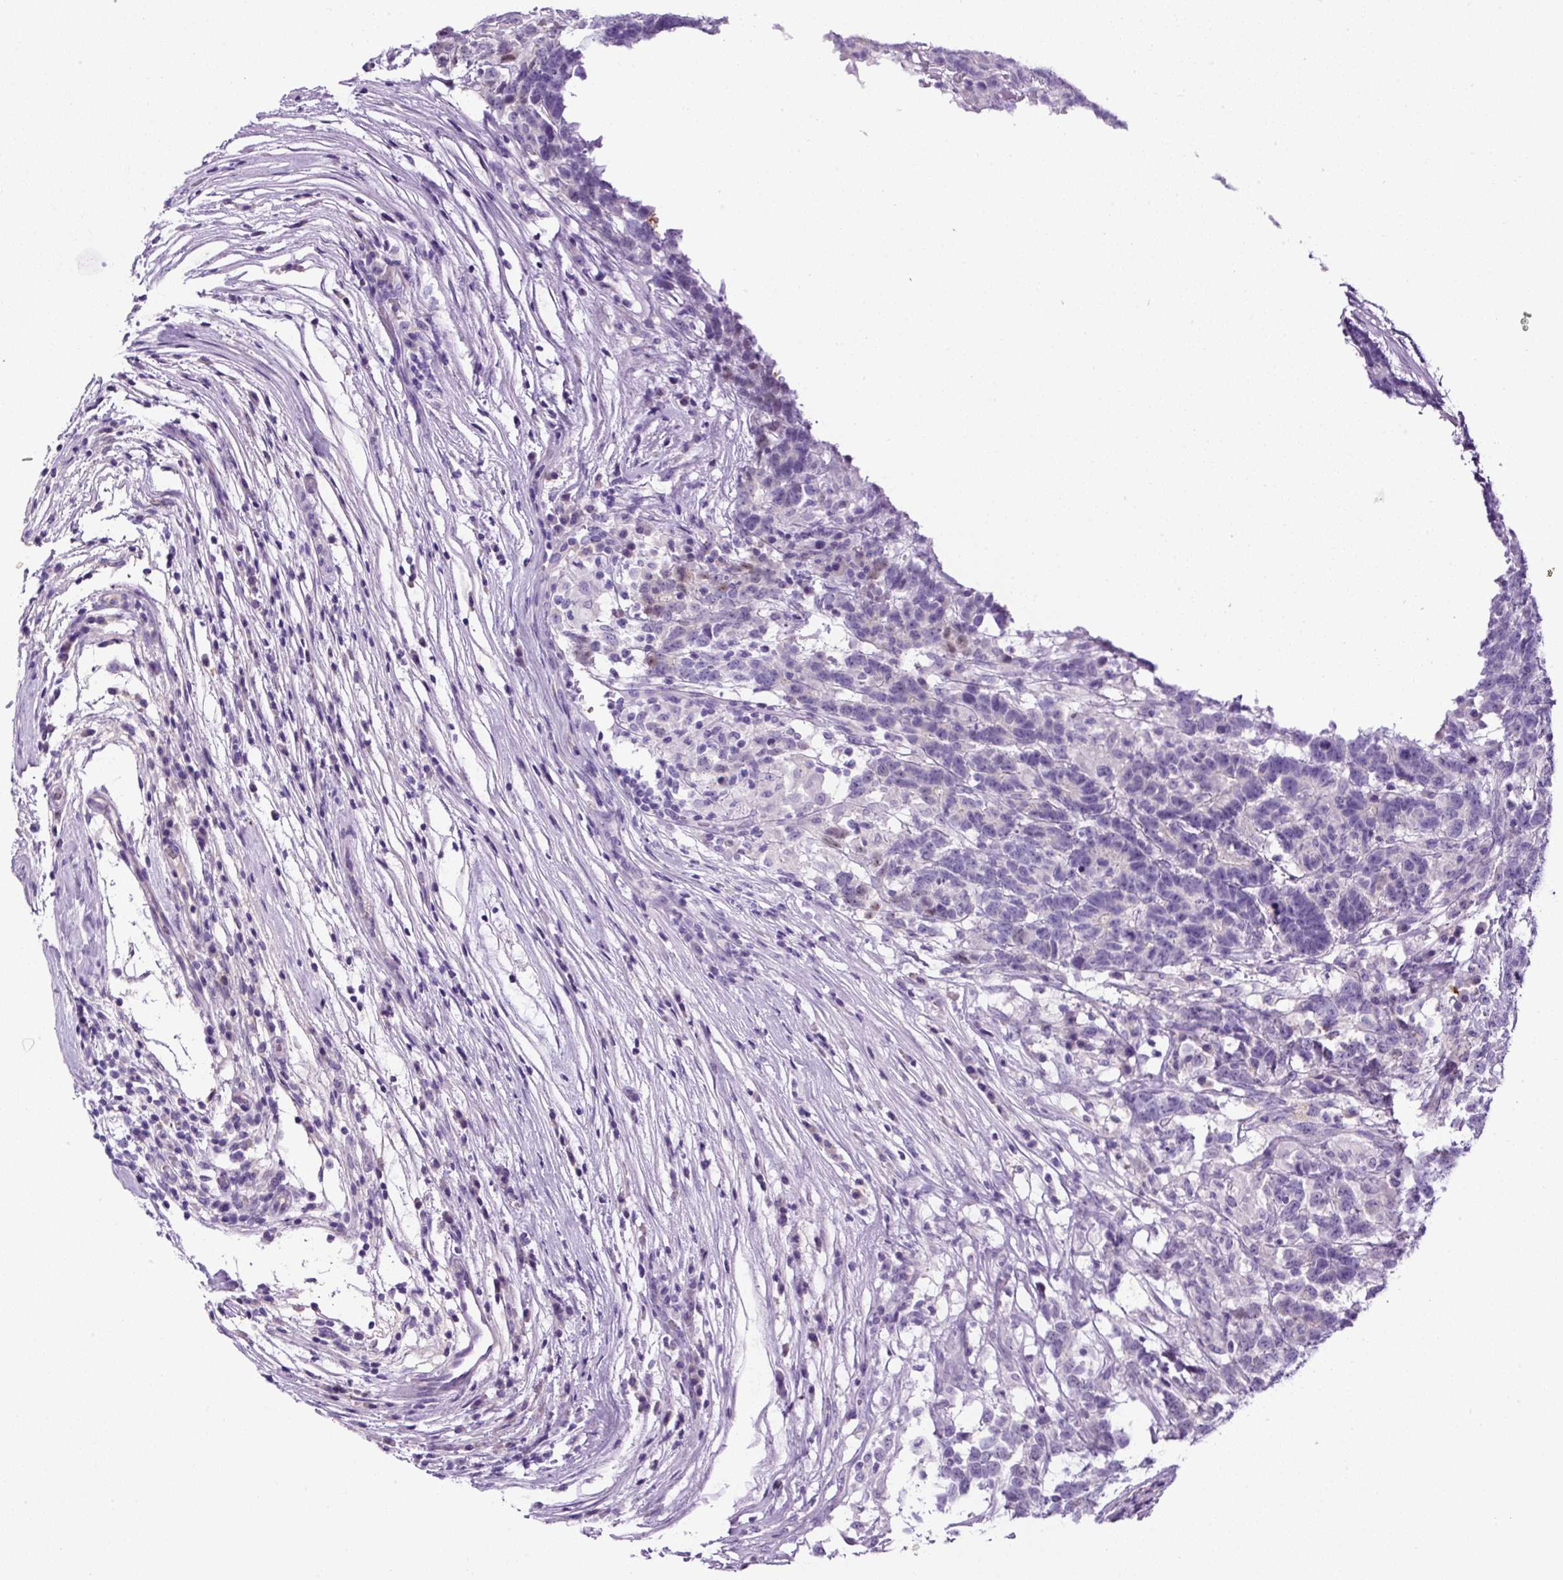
{"staining": {"intensity": "negative", "quantity": "none", "location": "none"}, "tissue": "testis cancer", "cell_type": "Tumor cells", "image_type": "cancer", "snomed": [{"axis": "morphology", "description": "Carcinoma, Embryonal, NOS"}, {"axis": "topography", "description": "Testis"}], "caption": "Immunohistochemical staining of human testis cancer reveals no significant expression in tumor cells.", "gene": "SP8", "patient": {"sex": "male", "age": 26}}